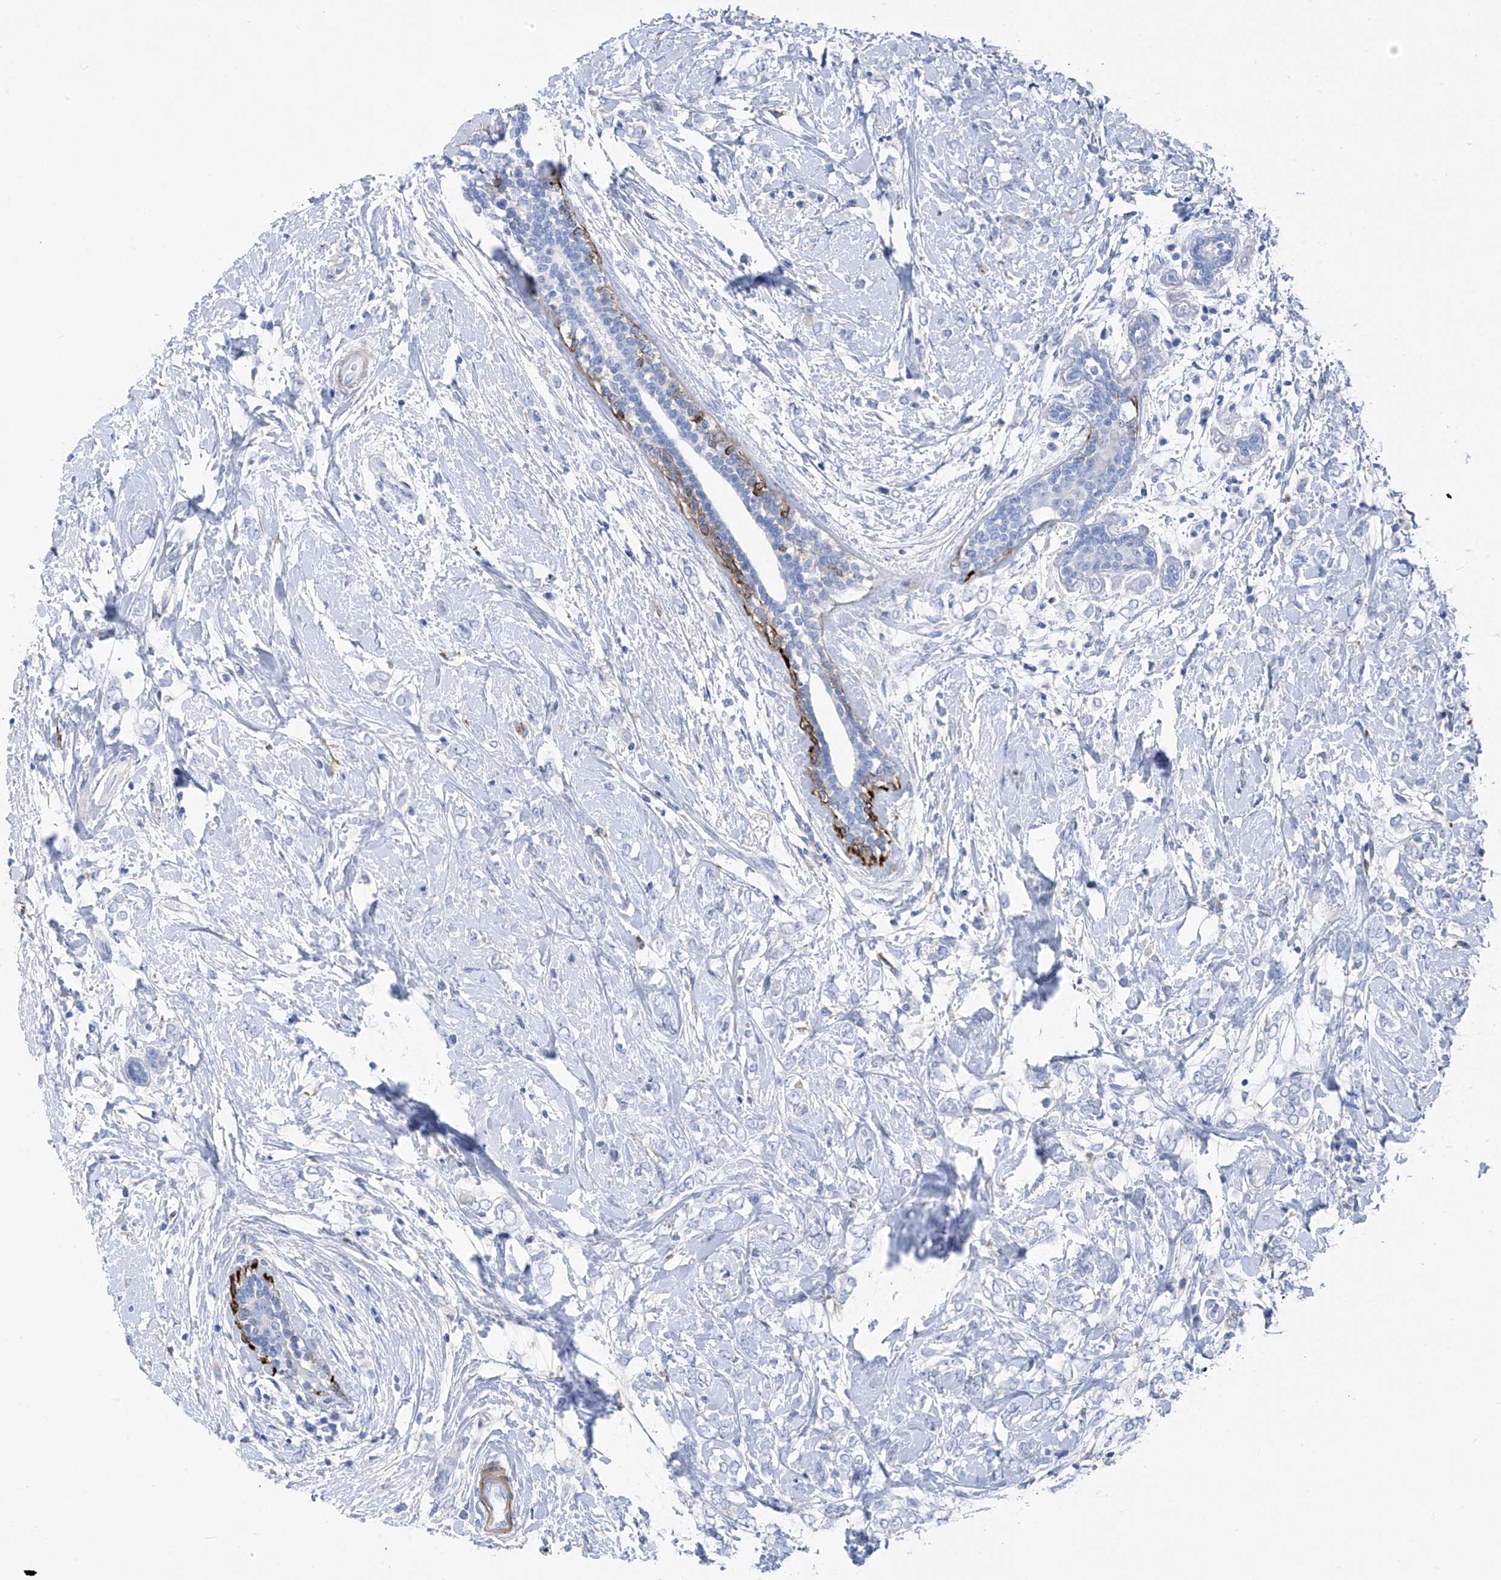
{"staining": {"intensity": "negative", "quantity": "none", "location": "none"}, "tissue": "breast cancer", "cell_type": "Tumor cells", "image_type": "cancer", "snomed": [{"axis": "morphology", "description": "Normal tissue, NOS"}, {"axis": "morphology", "description": "Lobular carcinoma"}, {"axis": "topography", "description": "Breast"}], "caption": "High magnification brightfield microscopy of breast cancer stained with DAB (3,3'-diaminobenzidine) (brown) and counterstained with hematoxylin (blue): tumor cells show no significant expression.", "gene": "GLMP", "patient": {"sex": "female", "age": 47}}